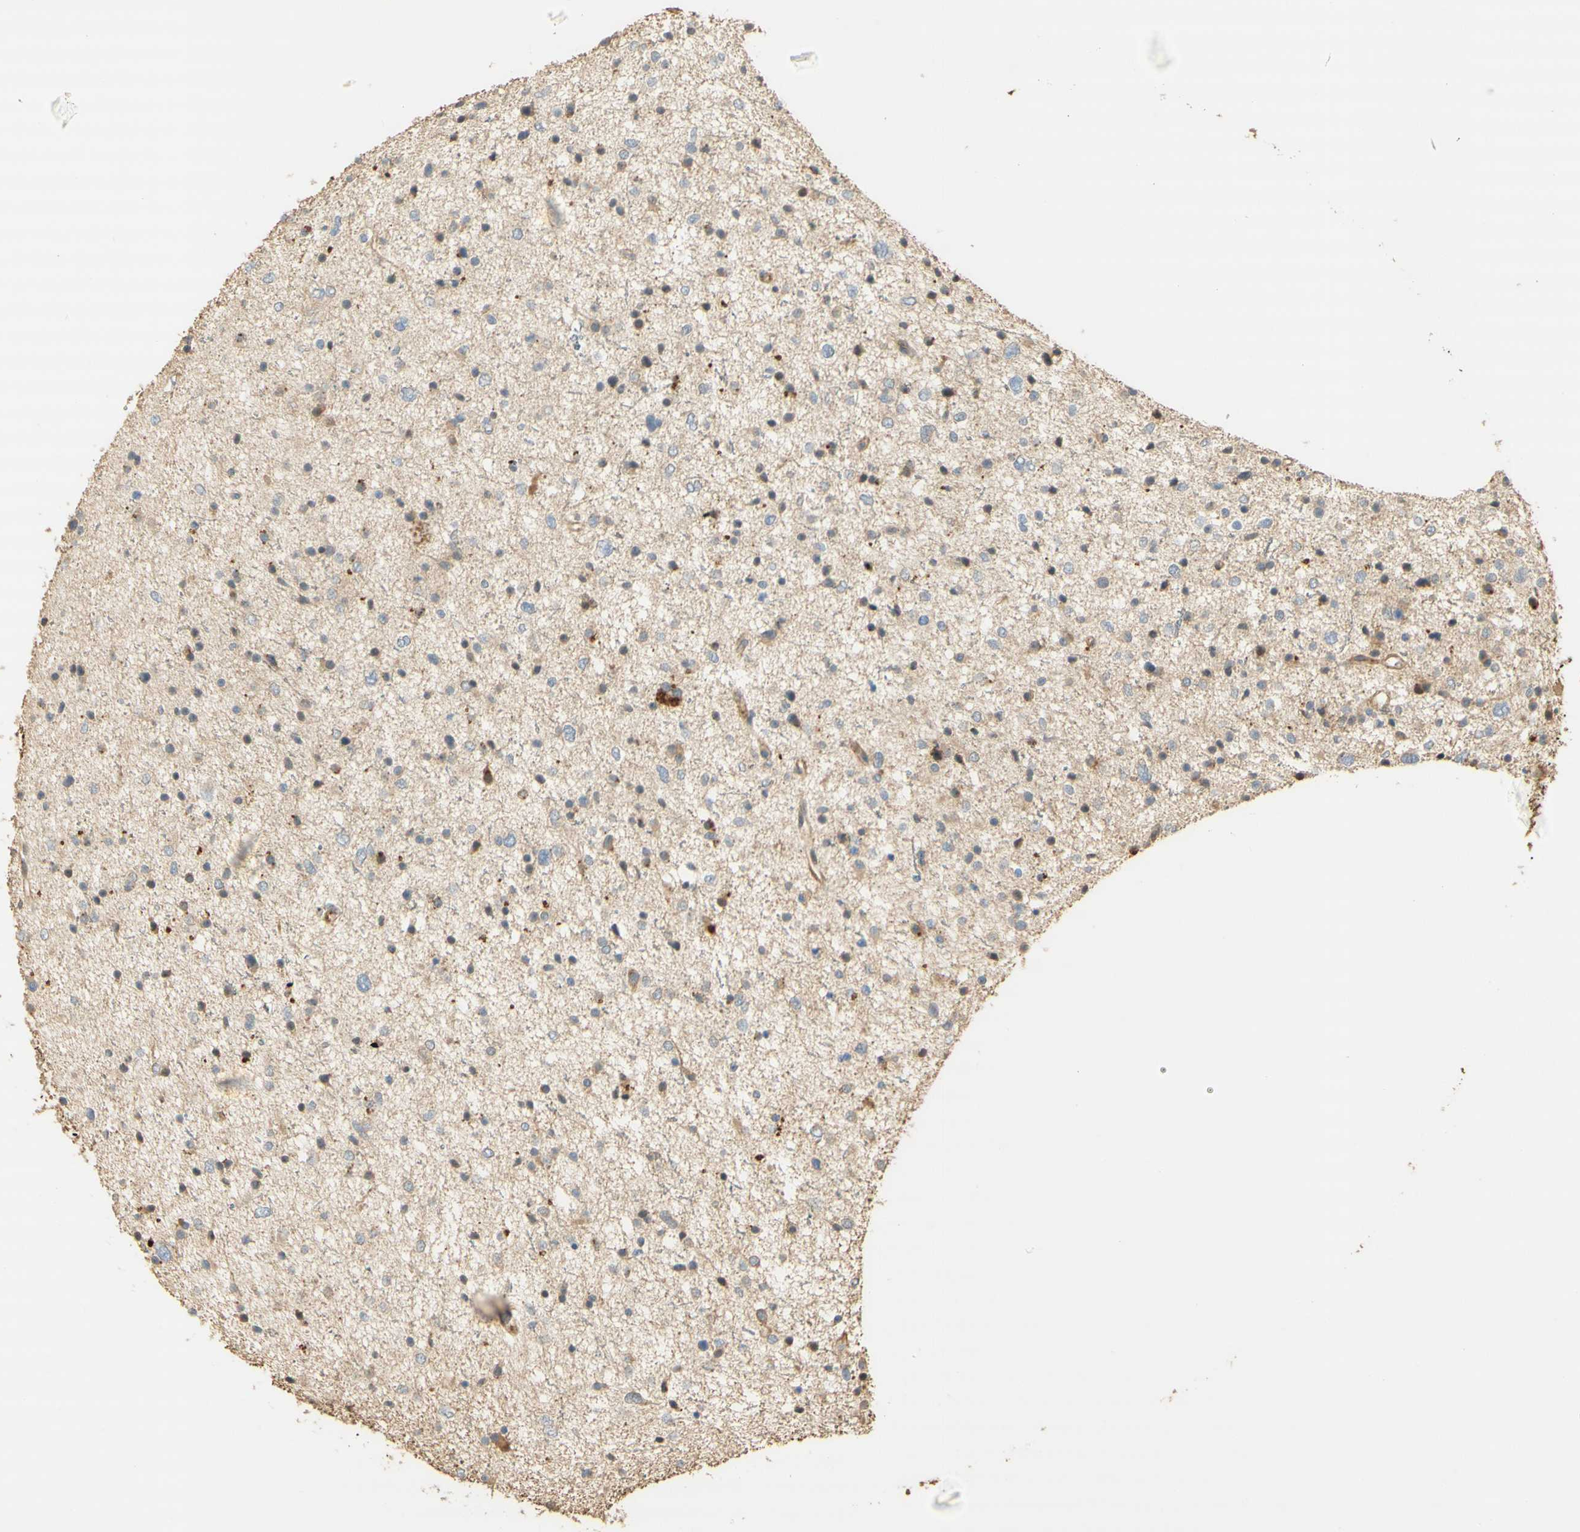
{"staining": {"intensity": "strong", "quantity": "<25%", "location": "cytoplasmic/membranous"}, "tissue": "glioma", "cell_type": "Tumor cells", "image_type": "cancer", "snomed": [{"axis": "morphology", "description": "Glioma, malignant, Low grade"}, {"axis": "topography", "description": "Brain"}], "caption": "Protein staining by immunohistochemistry (IHC) exhibits strong cytoplasmic/membranous positivity in approximately <25% of tumor cells in malignant low-grade glioma.", "gene": "AGER", "patient": {"sex": "female", "age": 37}}